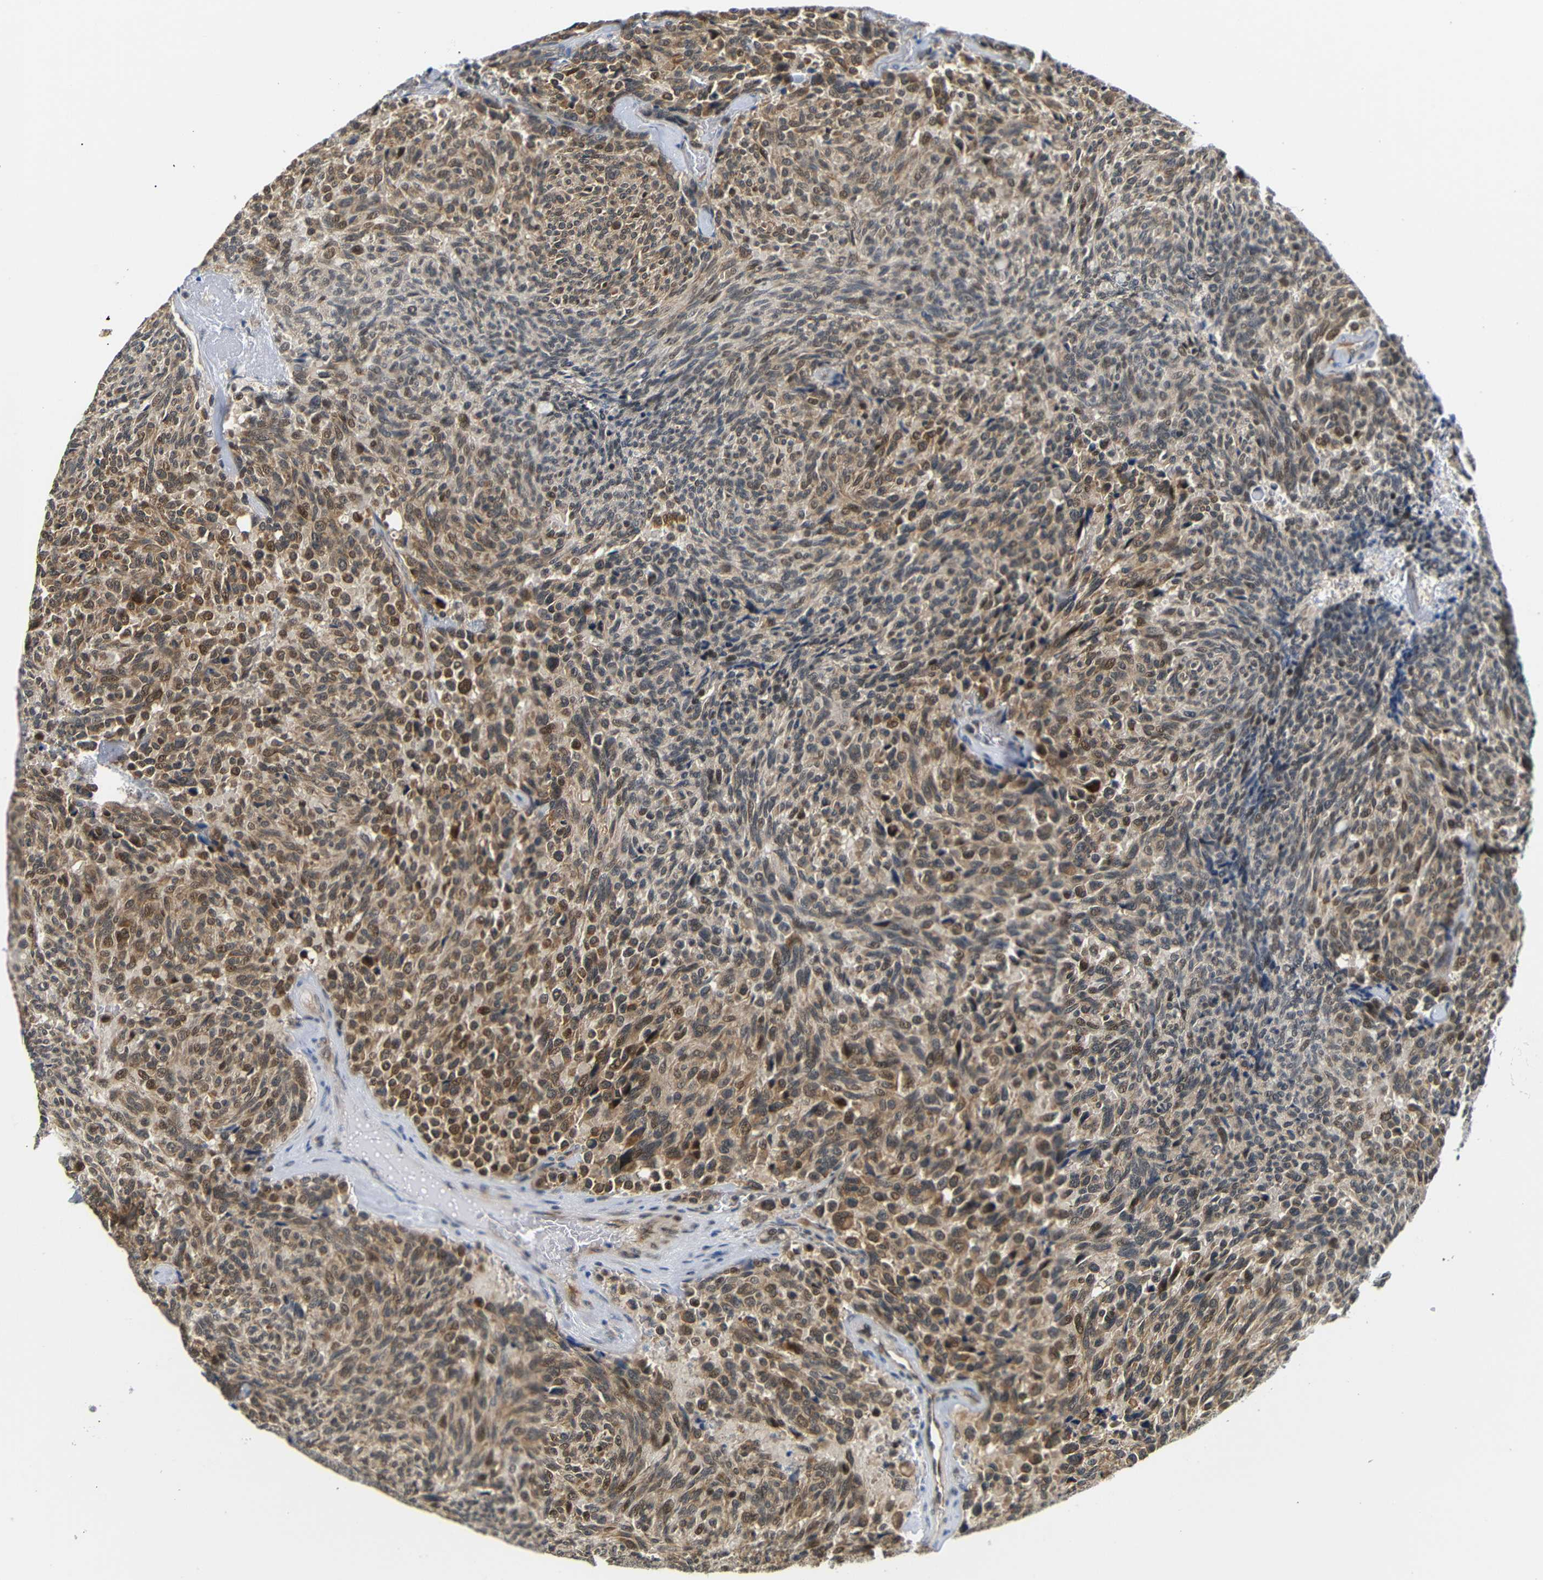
{"staining": {"intensity": "moderate", "quantity": ">75%", "location": "cytoplasmic/membranous,nuclear"}, "tissue": "carcinoid", "cell_type": "Tumor cells", "image_type": "cancer", "snomed": [{"axis": "morphology", "description": "Carcinoid, malignant, NOS"}, {"axis": "topography", "description": "Pancreas"}], "caption": "This histopathology image exhibits immunohistochemistry staining of human carcinoid (malignant), with medium moderate cytoplasmic/membranous and nuclear staining in approximately >75% of tumor cells.", "gene": "GJA5", "patient": {"sex": "female", "age": 54}}